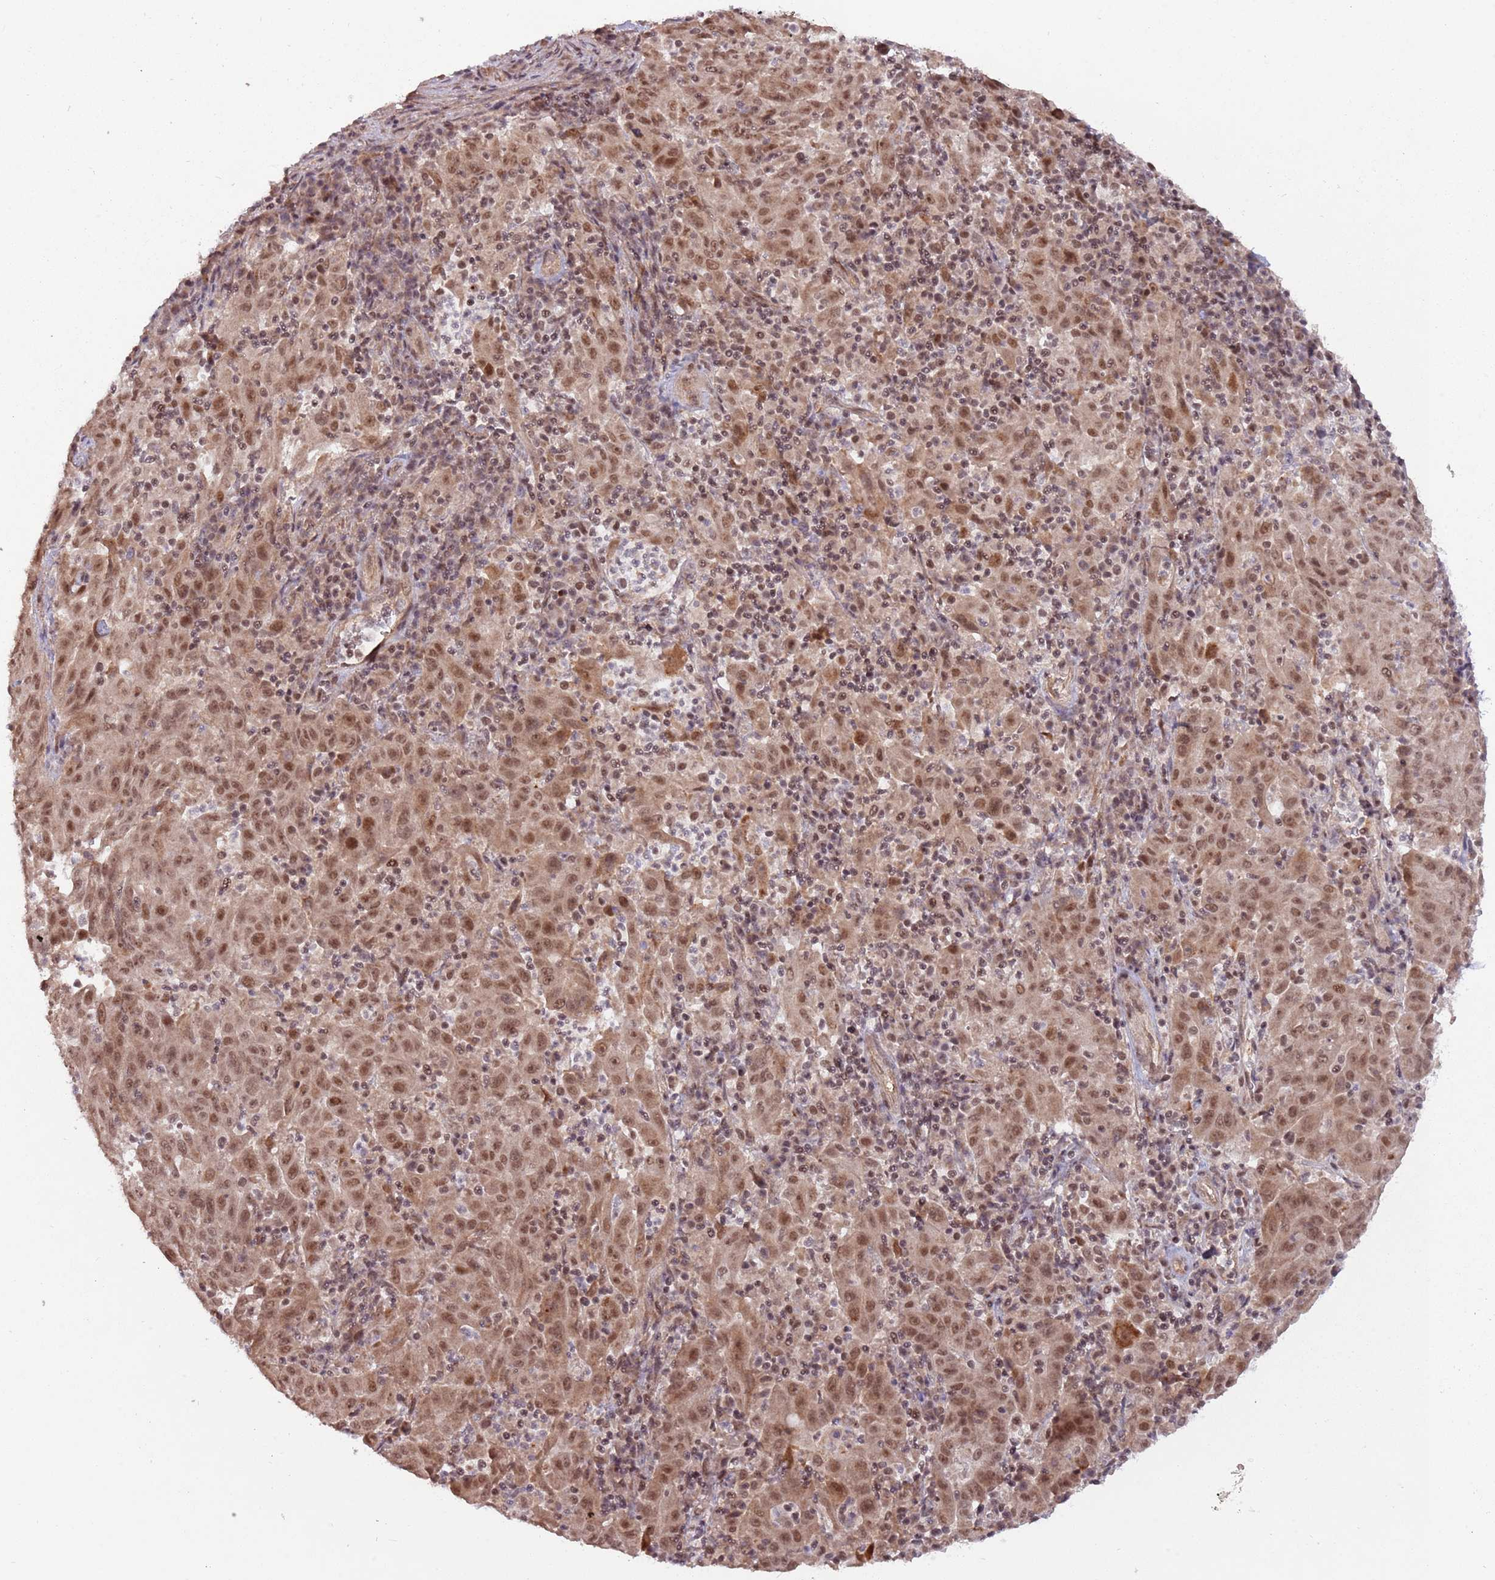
{"staining": {"intensity": "moderate", "quantity": ">75%", "location": "cytoplasmic/membranous,nuclear"}, "tissue": "pancreatic cancer", "cell_type": "Tumor cells", "image_type": "cancer", "snomed": [{"axis": "morphology", "description": "Adenocarcinoma, NOS"}, {"axis": "topography", "description": "Pancreas"}], "caption": "The immunohistochemical stain shows moderate cytoplasmic/membranous and nuclear expression in tumor cells of adenocarcinoma (pancreatic) tissue.", "gene": "SUDS3", "patient": {"sex": "male", "age": 63}}